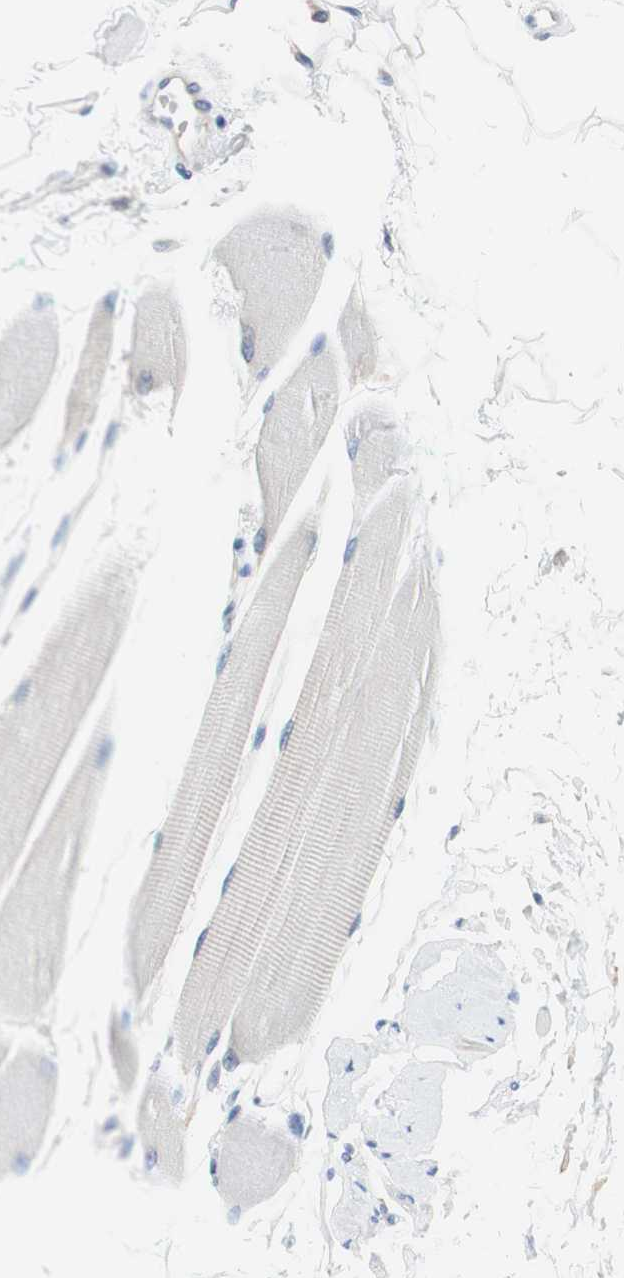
{"staining": {"intensity": "negative", "quantity": "none", "location": "none"}, "tissue": "skeletal muscle", "cell_type": "Myocytes", "image_type": "normal", "snomed": [{"axis": "morphology", "description": "Normal tissue, NOS"}, {"axis": "topography", "description": "Skeletal muscle"}, {"axis": "topography", "description": "Oral tissue"}, {"axis": "topography", "description": "Peripheral nerve tissue"}], "caption": "Immunohistochemistry (IHC) image of benign skeletal muscle: skeletal muscle stained with DAB (3,3'-diaminobenzidine) reveals no significant protein positivity in myocytes.", "gene": "ATP2B1", "patient": {"sex": "female", "age": 84}}